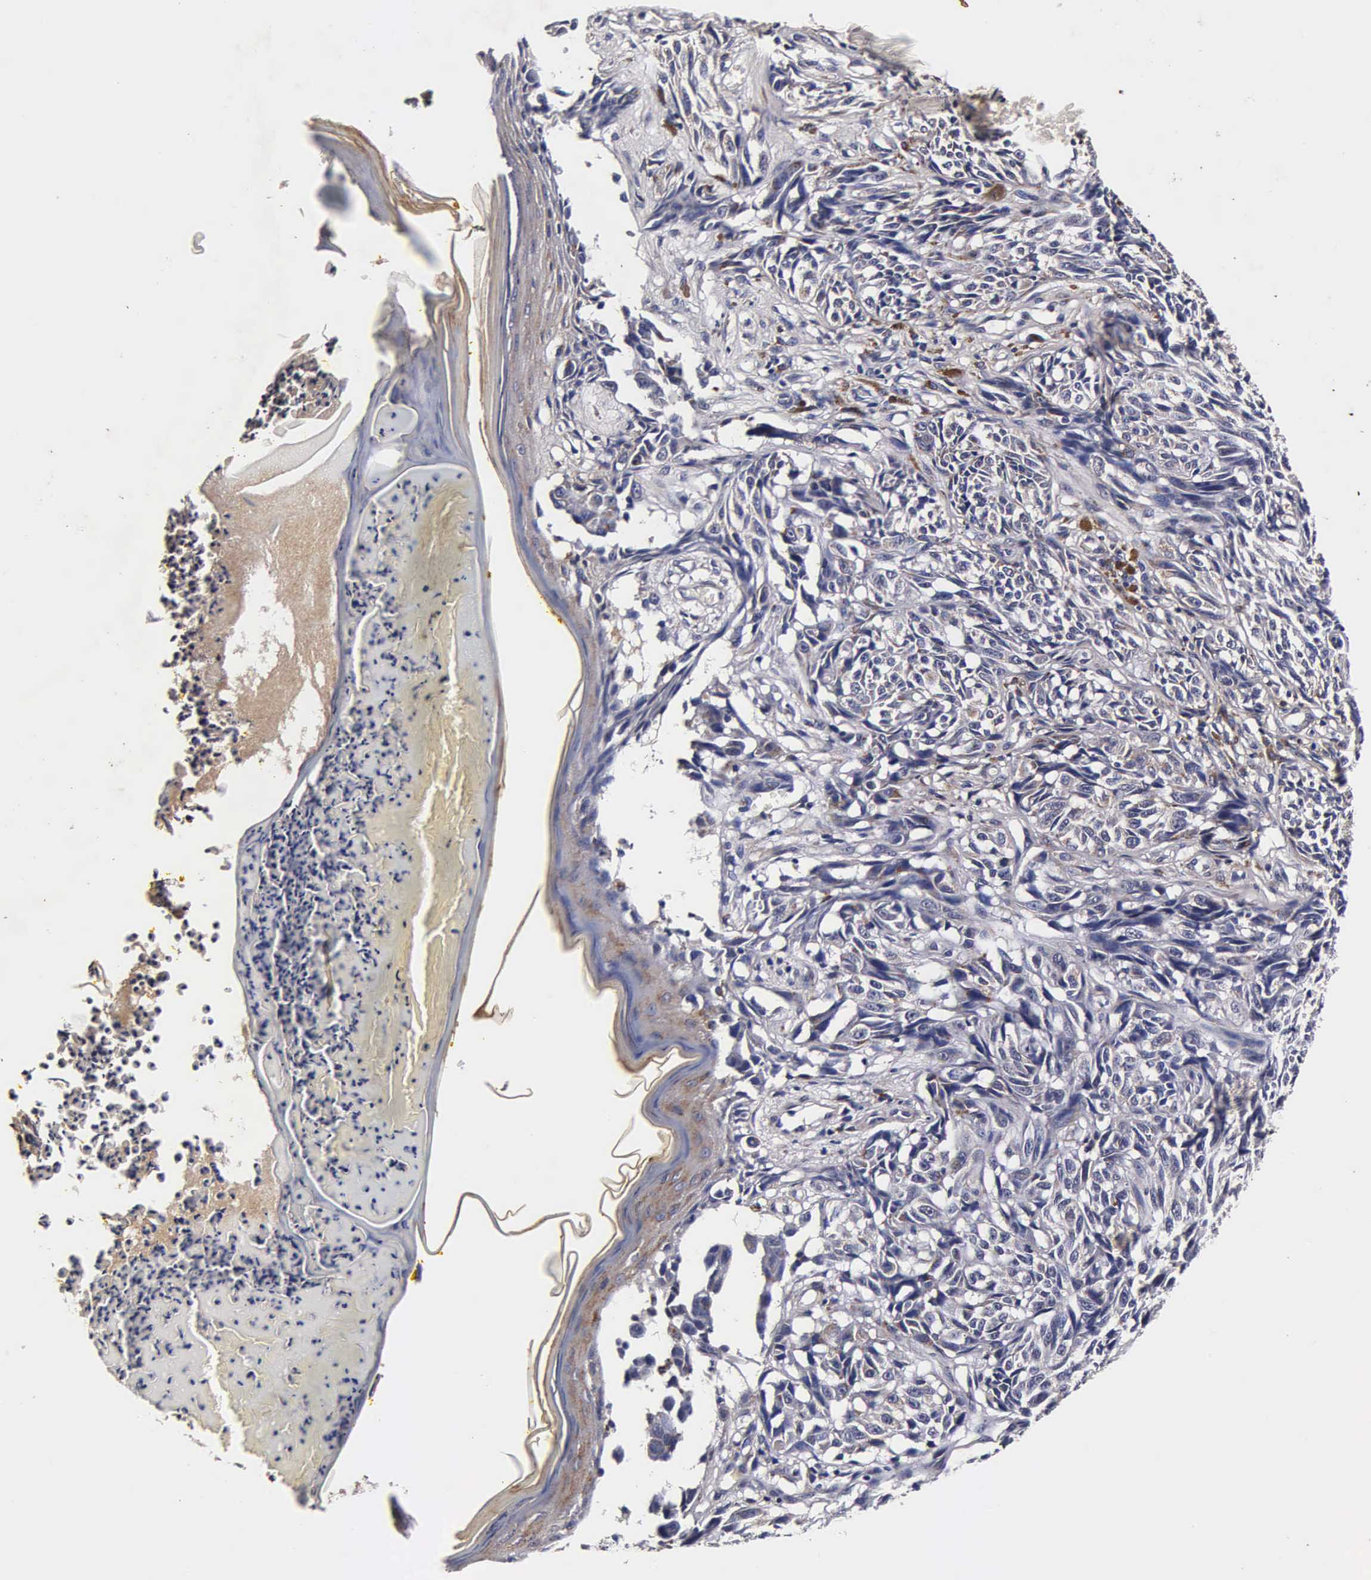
{"staining": {"intensity": "negative", "quantity": "none", "location": "none"}, "tissue": "melanoma", "cell_type": "Tumor cells", "image_type": "cancer", "snomed": [{"axis": "morphology", "description": "Malignant melanoma, NOS"}, {"axis": "topography", "description": "Skin"}], "caption": "The IHC histopathology image has no significant positivity in tumor cells of melanoma tissue.", "gene": "CST3", "patient": {"sex": "male", "age": 67}}